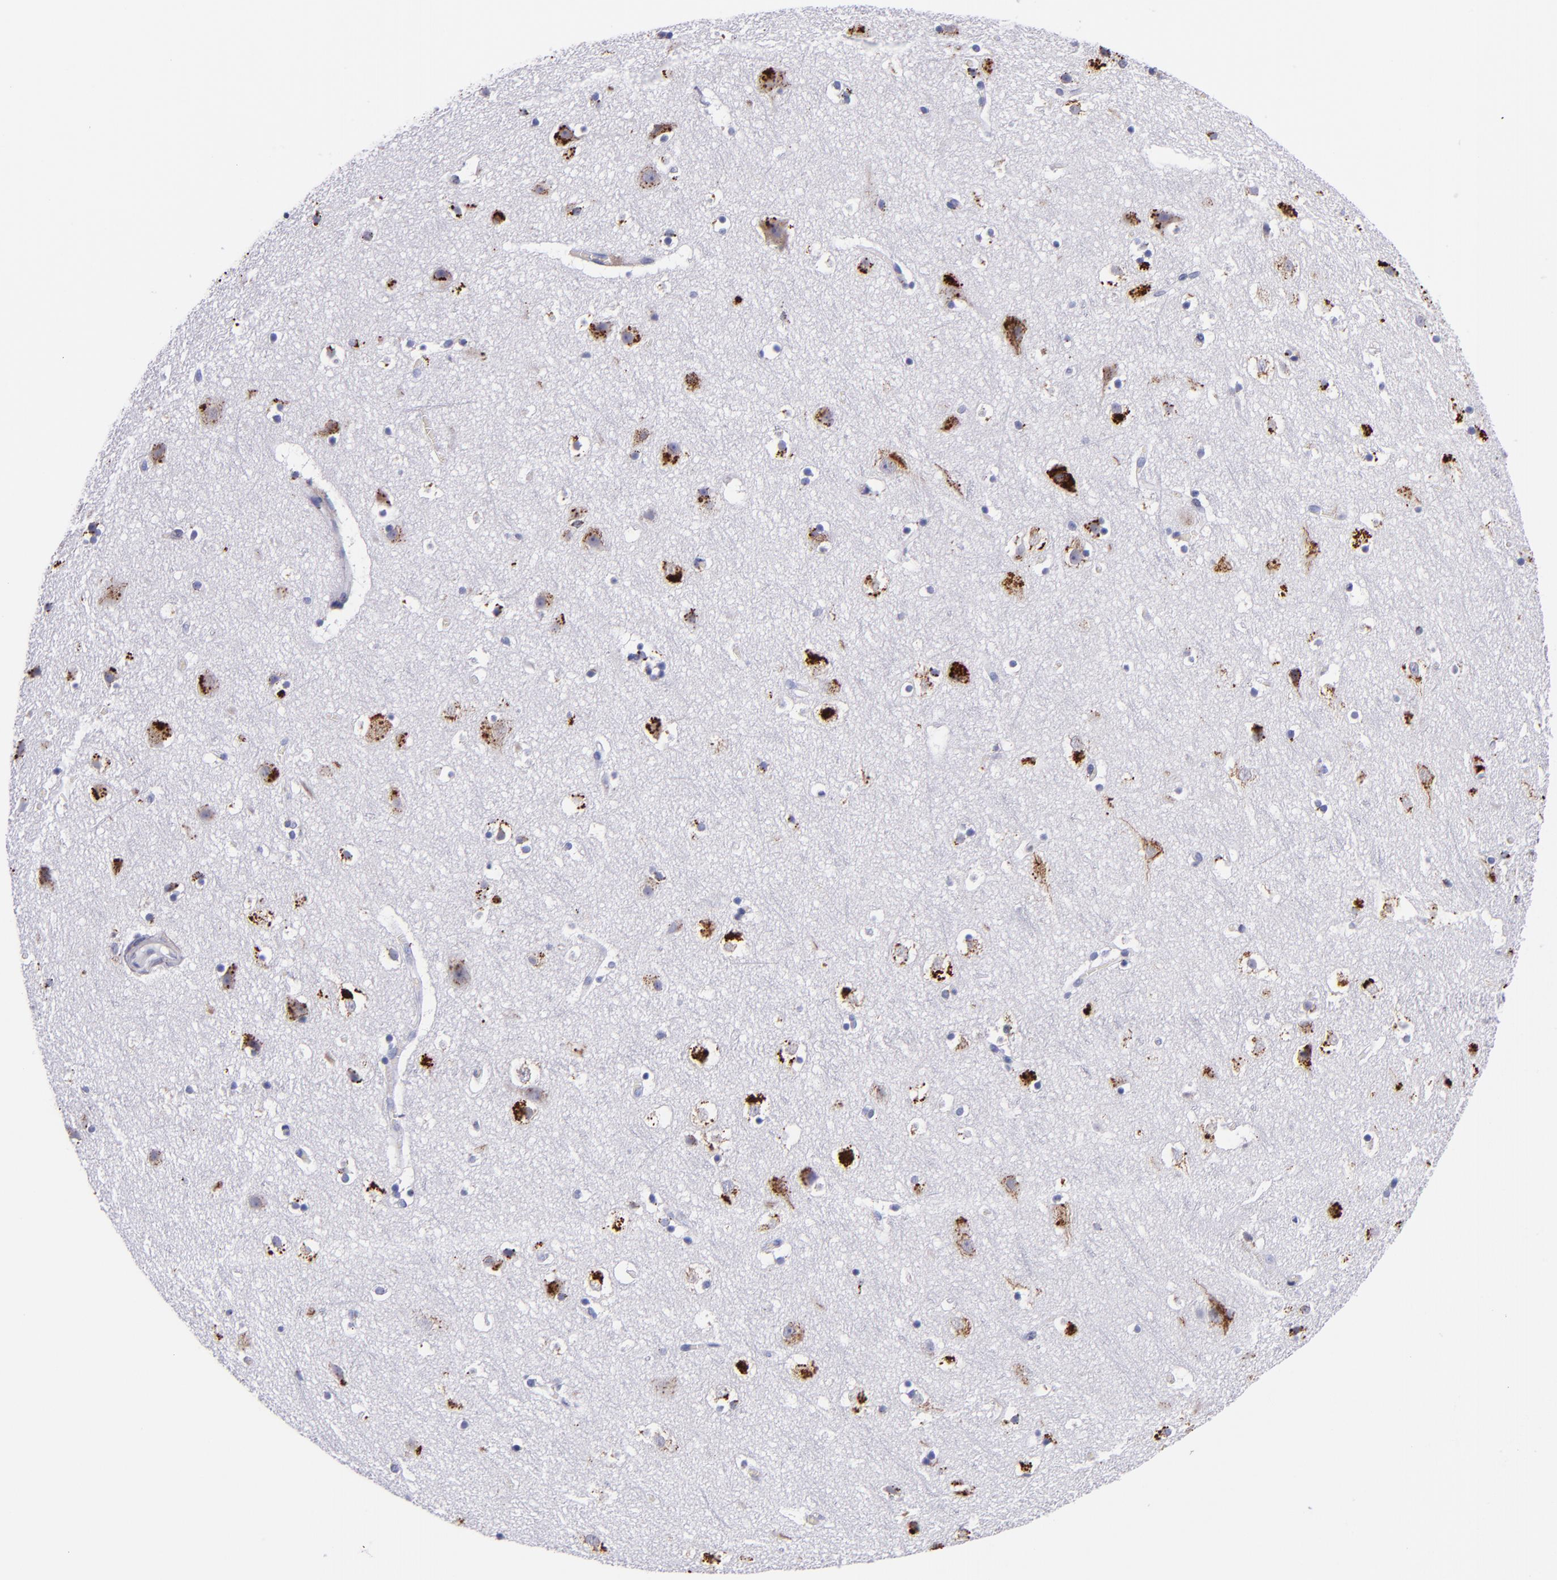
{"staining": {"intensity": "negative", "quantity": "none", "location": "none"}, "tissue": "cerebral cortex", "cell_type": "Endothelial cells", "image_type": "normal", "snomed": [{"axis": "morphology", "description": "Normal tissue, NOS"}, {"axis": "topography", "description": "Cerebral cortex"}], "caption": "This is an IHC micrograph of normal human cerebral cortex. There is no positivity in endothelial cells.", "gene": "IVL", "patient": {"sex": "male", "age": 45}}